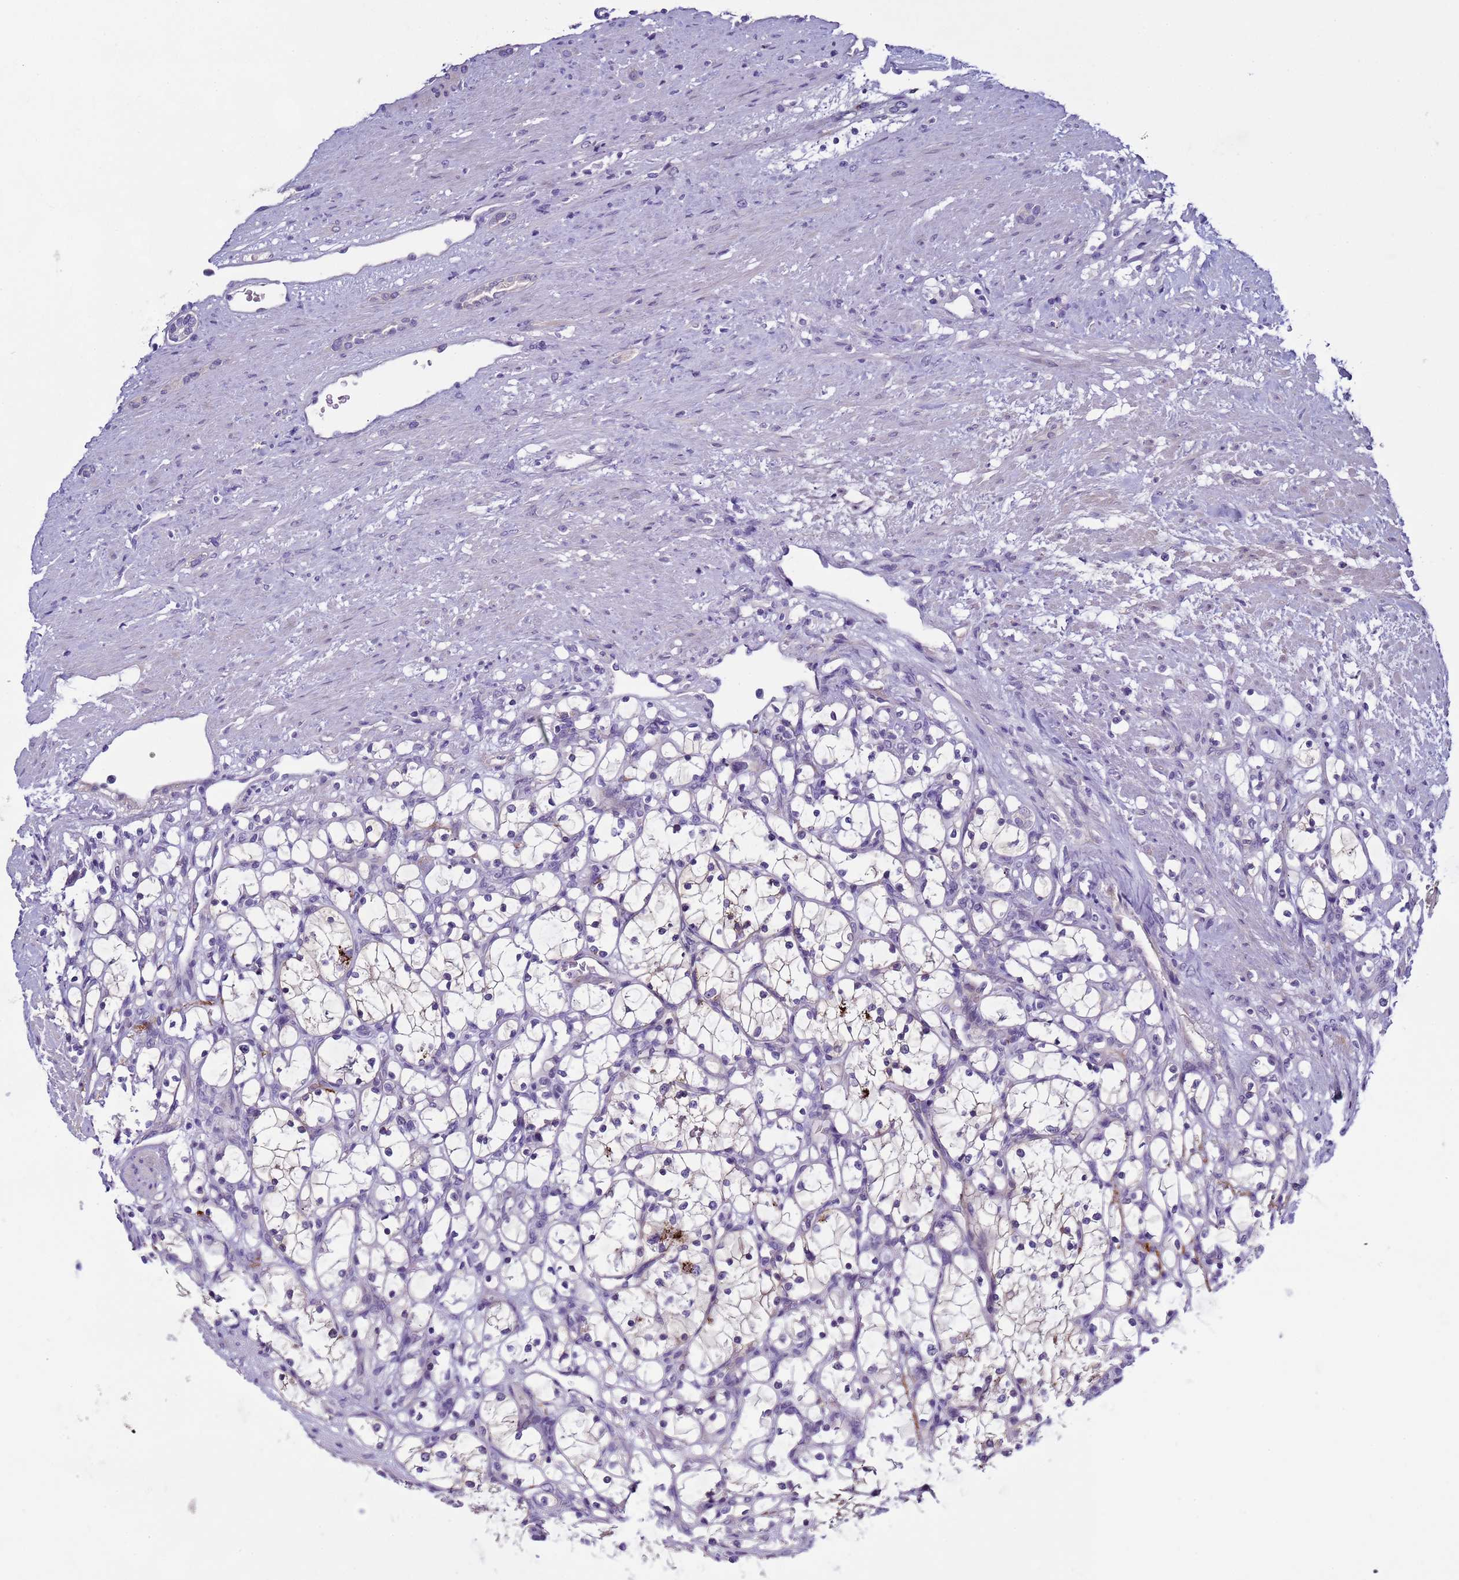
{"staining": {"intensity": "negative", "quantity": "none", "location": "none"}, "tissue": "renal cancer", "cell_type": "Tumor cells", "image_type": "cancer", "snomed": [{"axis": "morphology", "description": "Adenocarcinoma, NOS"}, {"axis": "topography", "description": "Kidney"}], "caption": "This histopathology image is of renal cancer stained with immunohistochemistry (IHC) to label a protein in brown with the nuclei are counter-stained blue. There is no positivity in tumor cells. The staining is performed using DAB brown chromogen with nuclei counter-stained in using hematoxylin.", "gene": "TRIM51", "patient": {"sex": "female", "age": 69}}